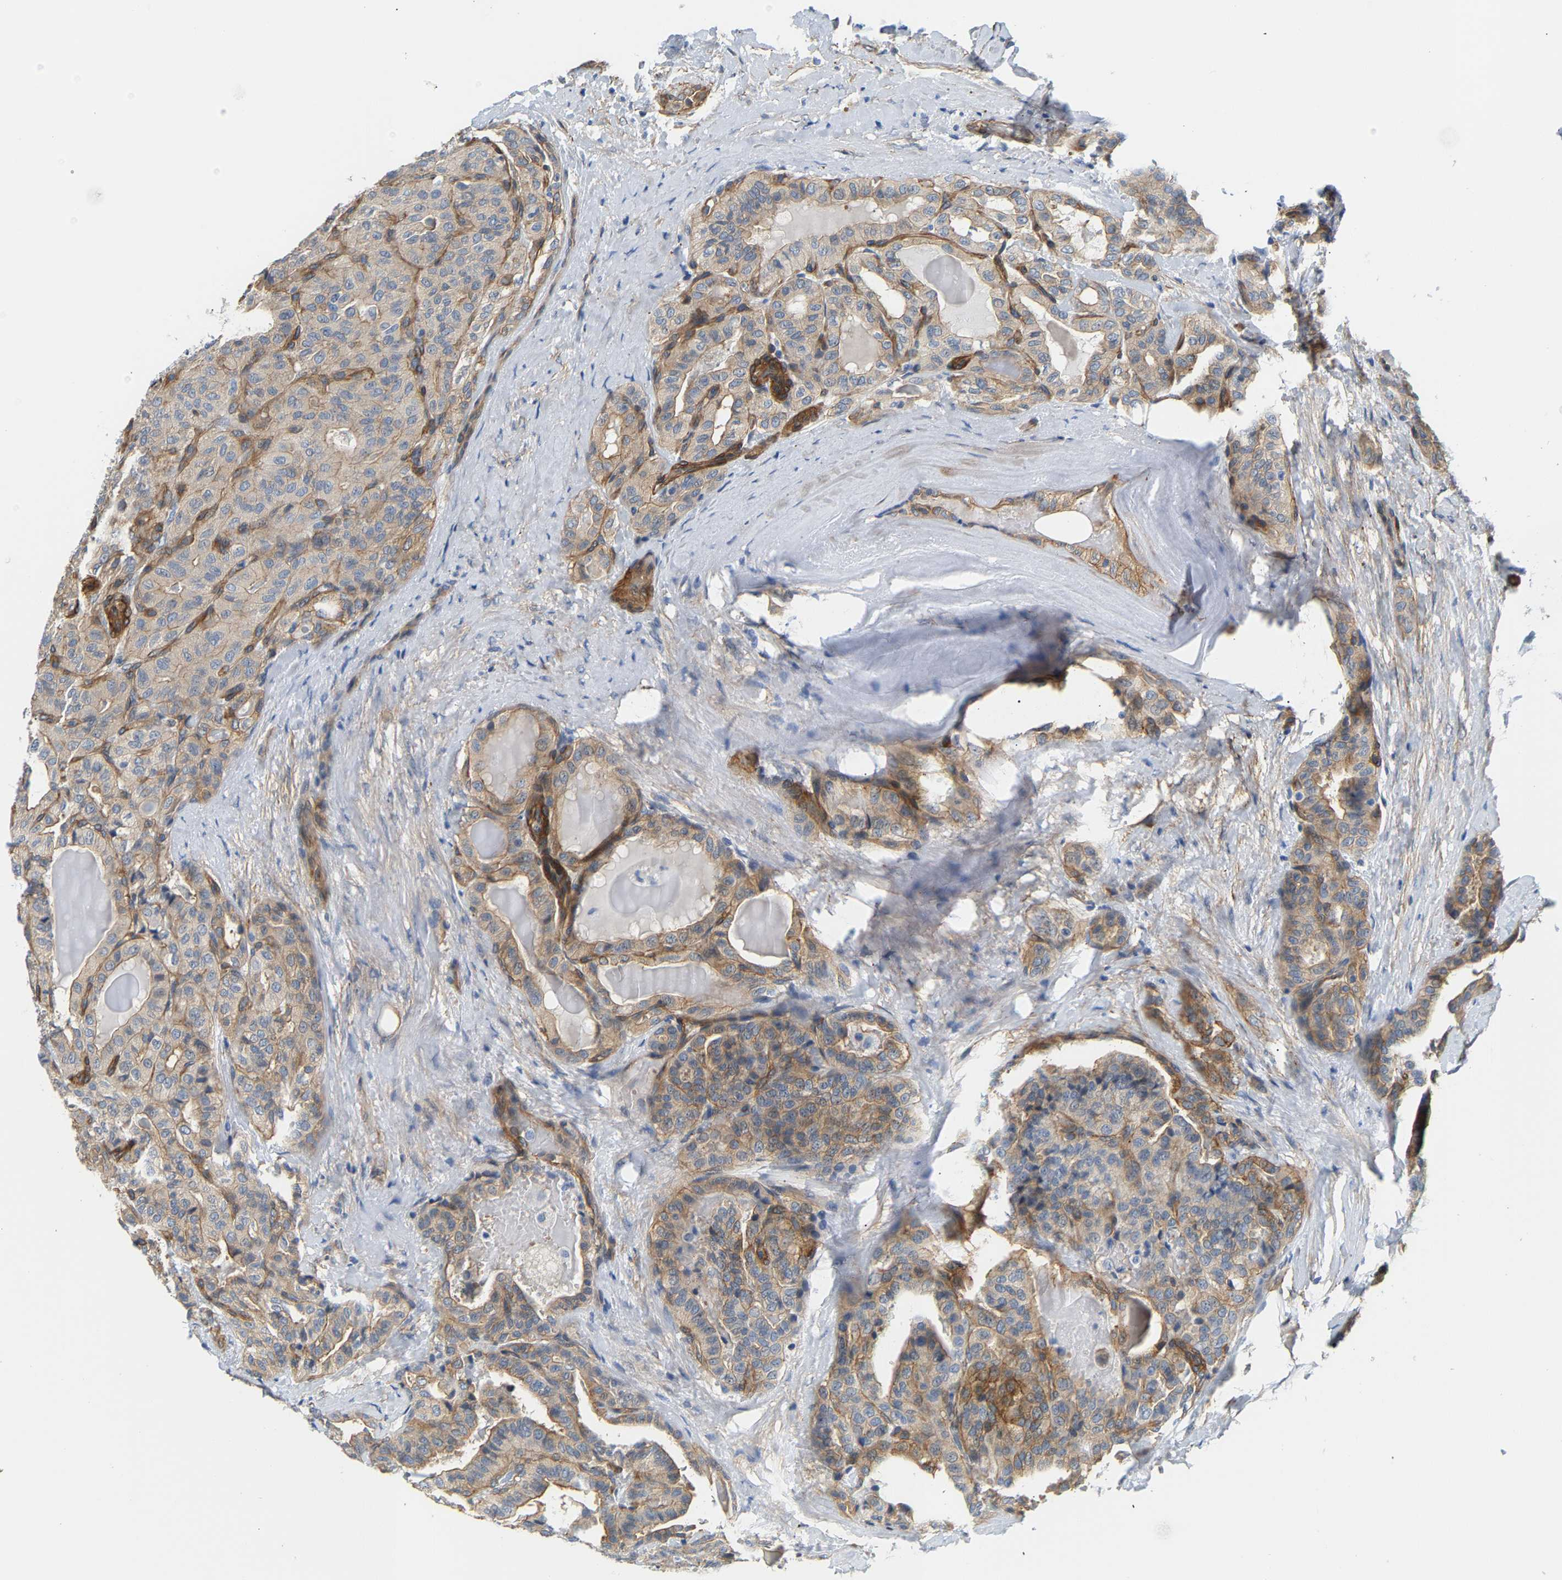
{"staining": {"intensity": "weak", "quantity": "25%-75%", "location": "cytoplasmic/membranous"}, "tissue": "thyroid cancer", "cell_type": "Tumor cells", "image_type": "cancer", "snomed": [{"axis": "morphology", "description": "Papillary adenocarcinoma, NOS"}, {"axis": "topography", "description": "Thyroid gland"}], "caption": "Protein staining by immunohistochemistry (IHC) demonstrates weak cytoplasmic/membranous expression in approximately 25%-75% of tumor cells in thyroid cancer (papillary adenocarcinoma).", "gene": "PAWR", "patient": {"sex": "male", "age": 77}}